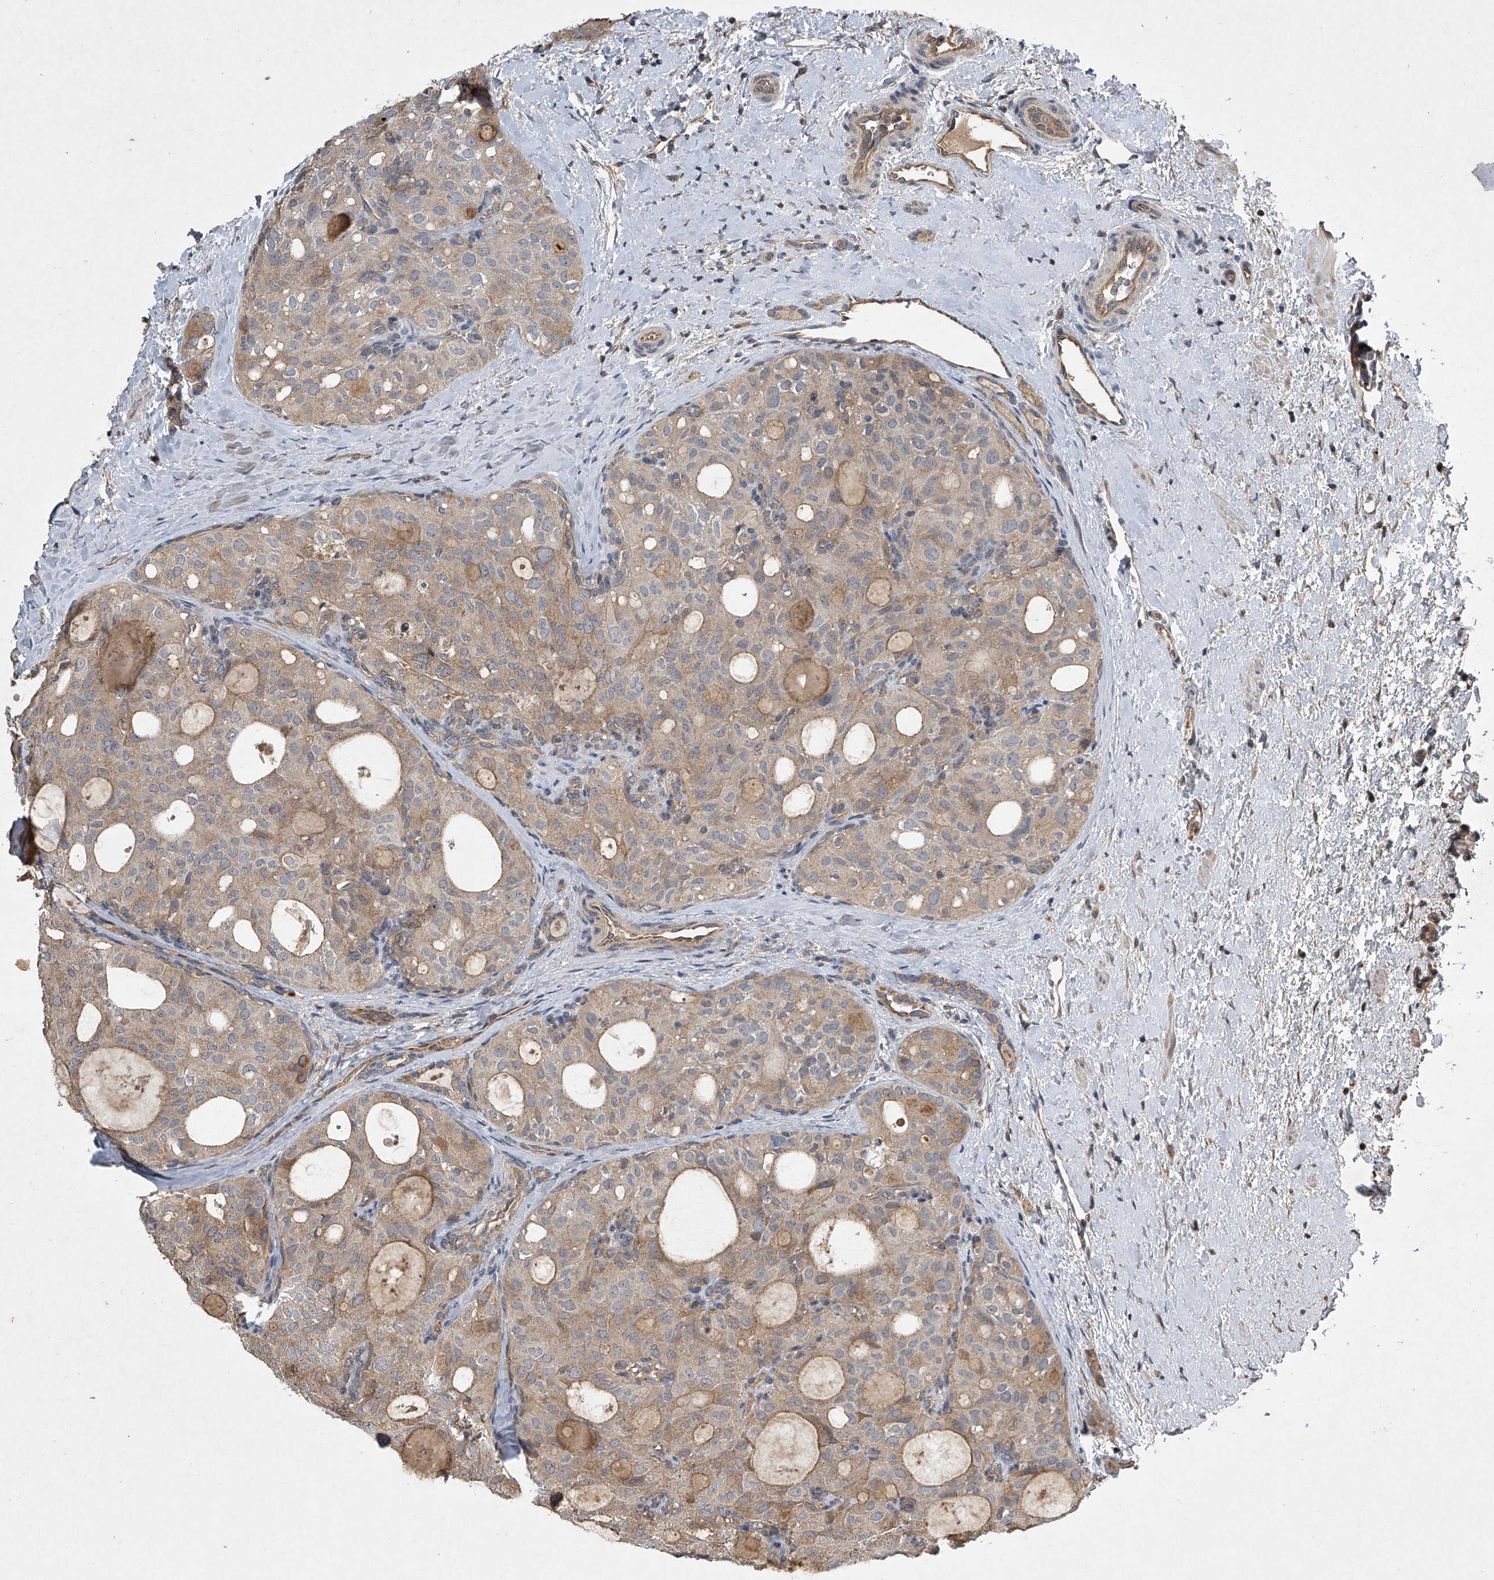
{"staining": {"intensity": "weak", "quantity": "<25%", "location": "cytoplasmic/membranous"}, "tissue": "thyroid cancer", "cell_type": "Tumor cells", "image_type": "cancer", "snomed": [{"axis": "morphology", "description": "Follicular adenoma carcinoma, NOS"}, {"axis": "topography", "description": "Thyroid gland"}], "caption": "Image shows no protein staining in tumor cells of thyroid cancer tissue.", "gene": "NFS1", "patient": {"sex": "male", "age": 75}}